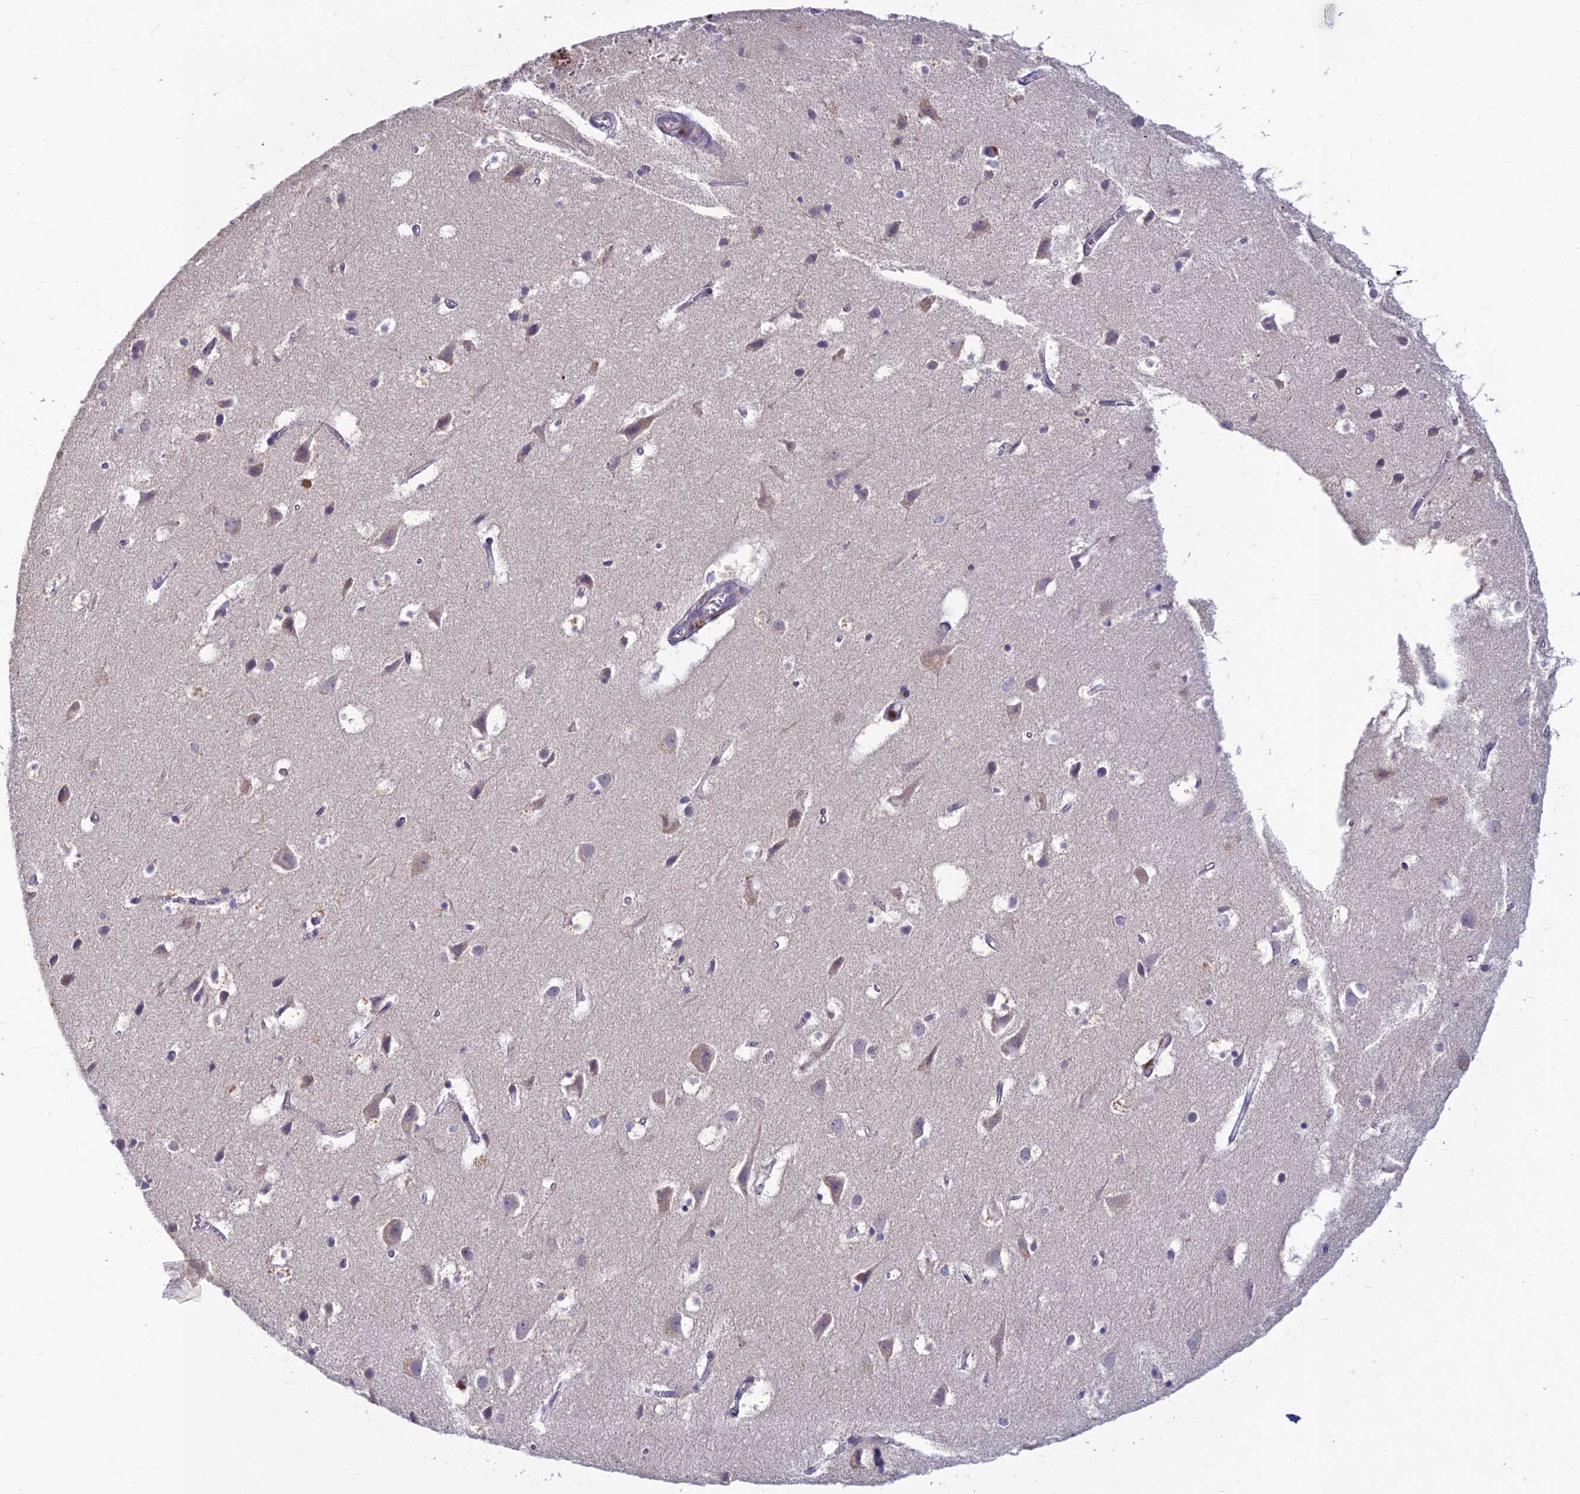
{"staining": {"intensity": "negative", "quantity": "none", "location": "none"}, "tissue": "cerebral cortex", "cell_type": "Endothelial cells", "image_type": "normal", "snomed": [{"axis": "morphology", "description": "Normal tissue, NOS"}, {"axis": "topography", "description": "Cerebral cortex"}], "caption": "This is a image of immunohistochemistry staining of normal cerebral cortex, which shows no staining in endothelial cells. Brightfield microscopy of immunohistochemistry stained with DAB (3,3'-diaminobenzidine) (brown) and hematoxylin (blue), captured at high magnification.", "gene": "ASPDH", "patient": {"sex": "male", "age": 54}}